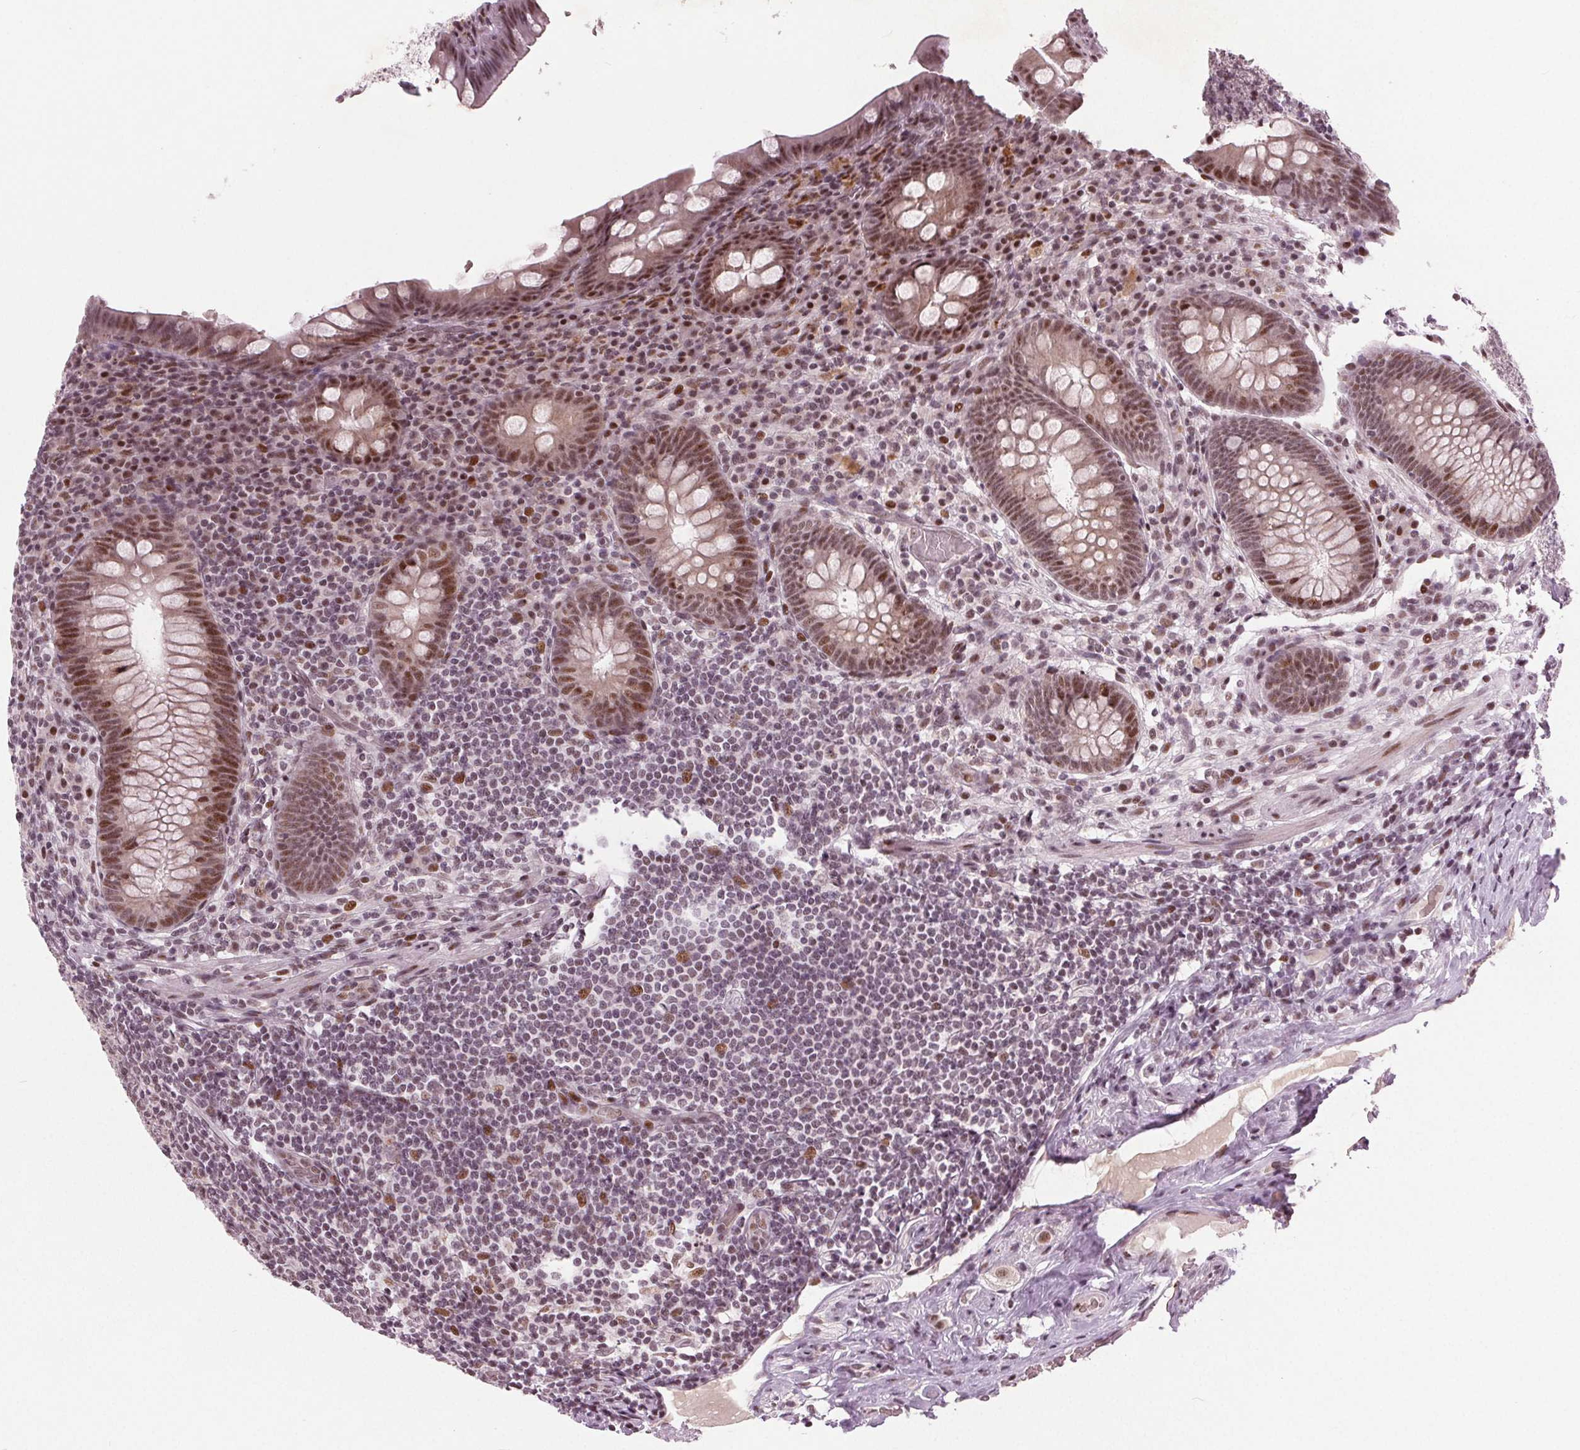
{"staining": {"intensity": "moderate", "quantity": ">75%", "location": "nuclear"}, "tissue": "appendix", "cell_type": "Glandular cells", "image_type": "normal", "snomed": [{"axis": "morphology", "description": "Normal tissue, NOS"}, {"axis": "topography", "description": "Appendix"}], "caption": "Approximately >75% of glandular cells in normal appendix exhibit moderate nuclear protein positivity as visualized by brown immunohistochemical staining.", "gene": "TTC34", "patient": {"sex": "male", "age": 71}}